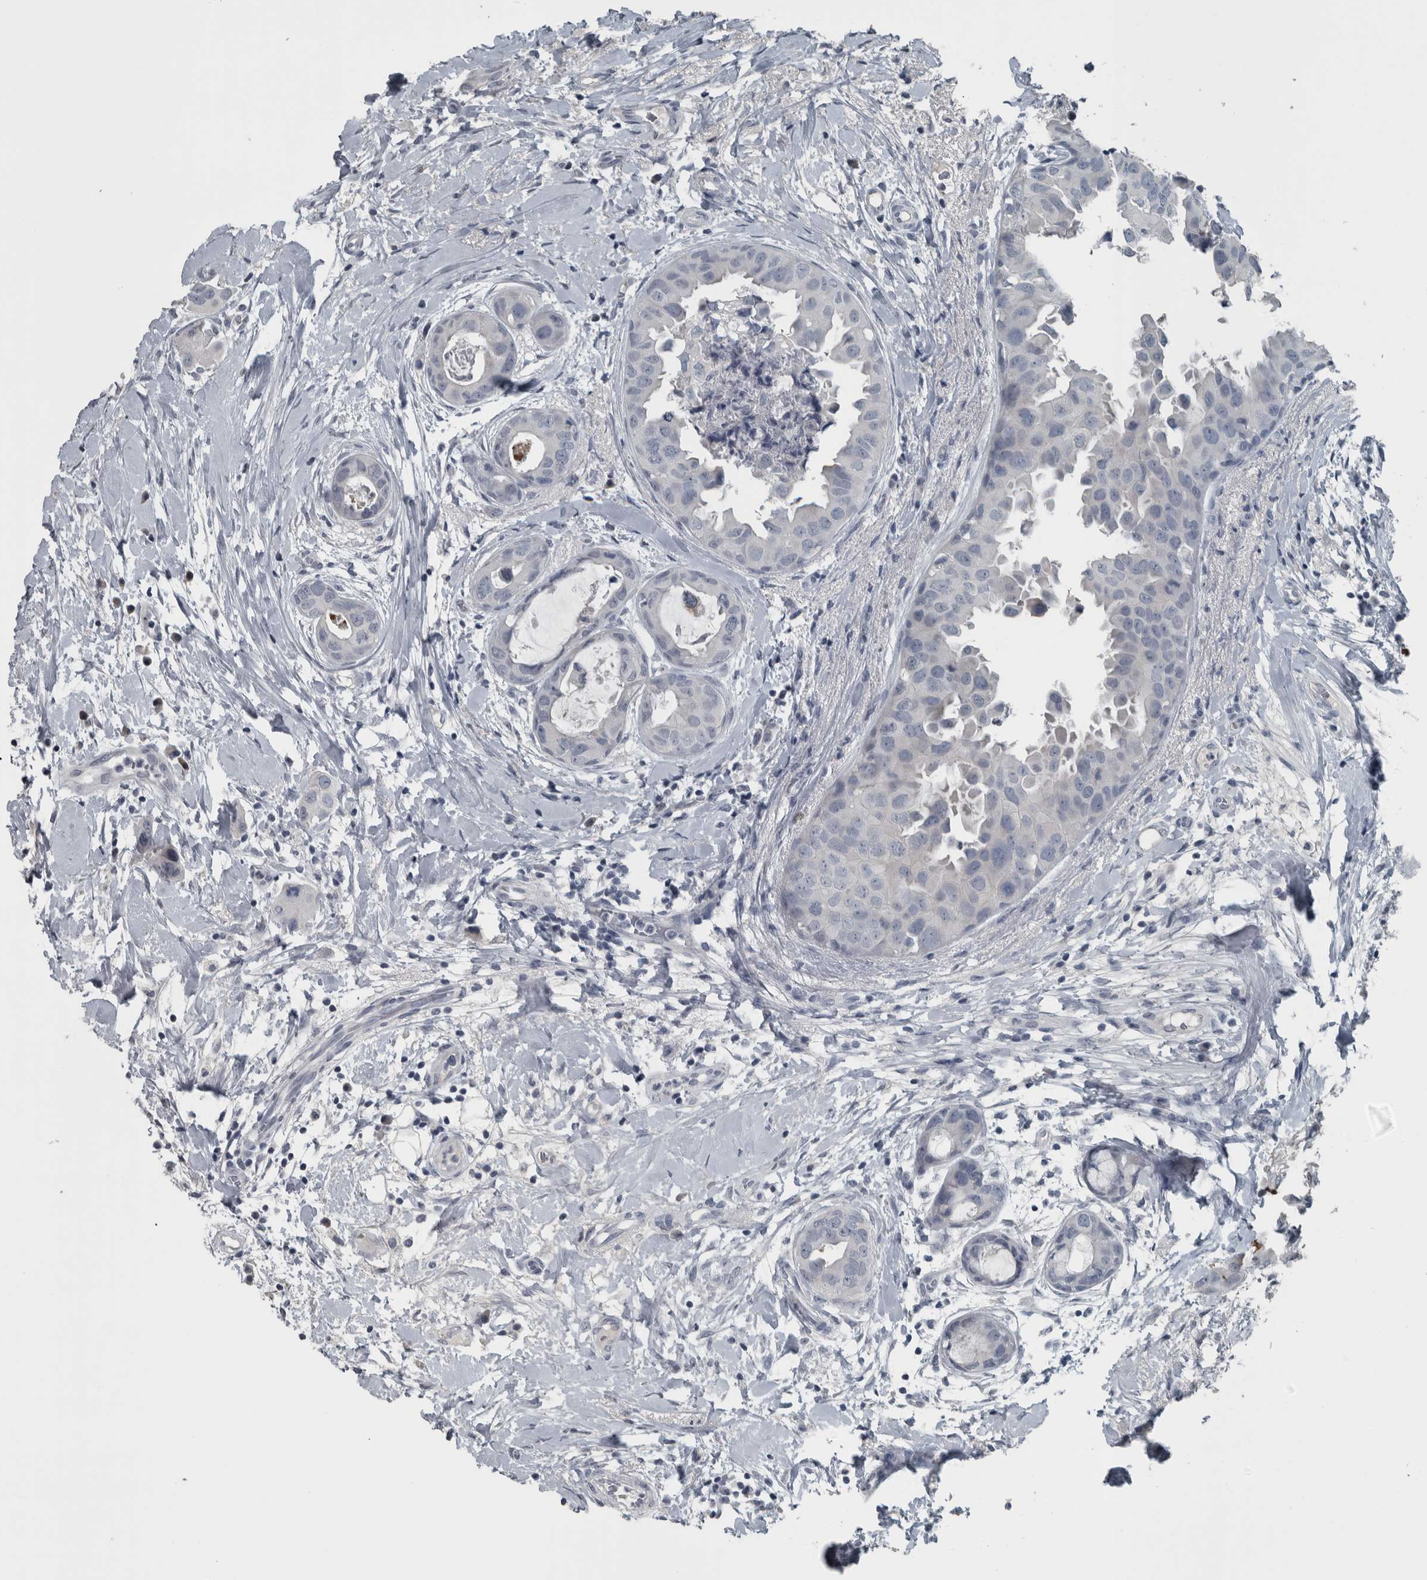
{"staining": {"intensity": "negative", "quantity": "none", "location": "none"}, "tissue": "breast cancer", "cell_type": "Tumor cells", "image_type": "cancer", "snomed": [{"axis": "morphology", "description": "Duct carcinoma"}, {"axis": "topography", "description": "Breast"}], "caption": "Protein analysis of breast cancer (intraductal carcinoma) exhibits no significant positivity in tumor cells. (Brightfield microscopy of DAB (3,3'-diaminobenzidine) IHC at high magnification).", "gene": "KRT20", "patient": {"sex": "female", "age": 40}}